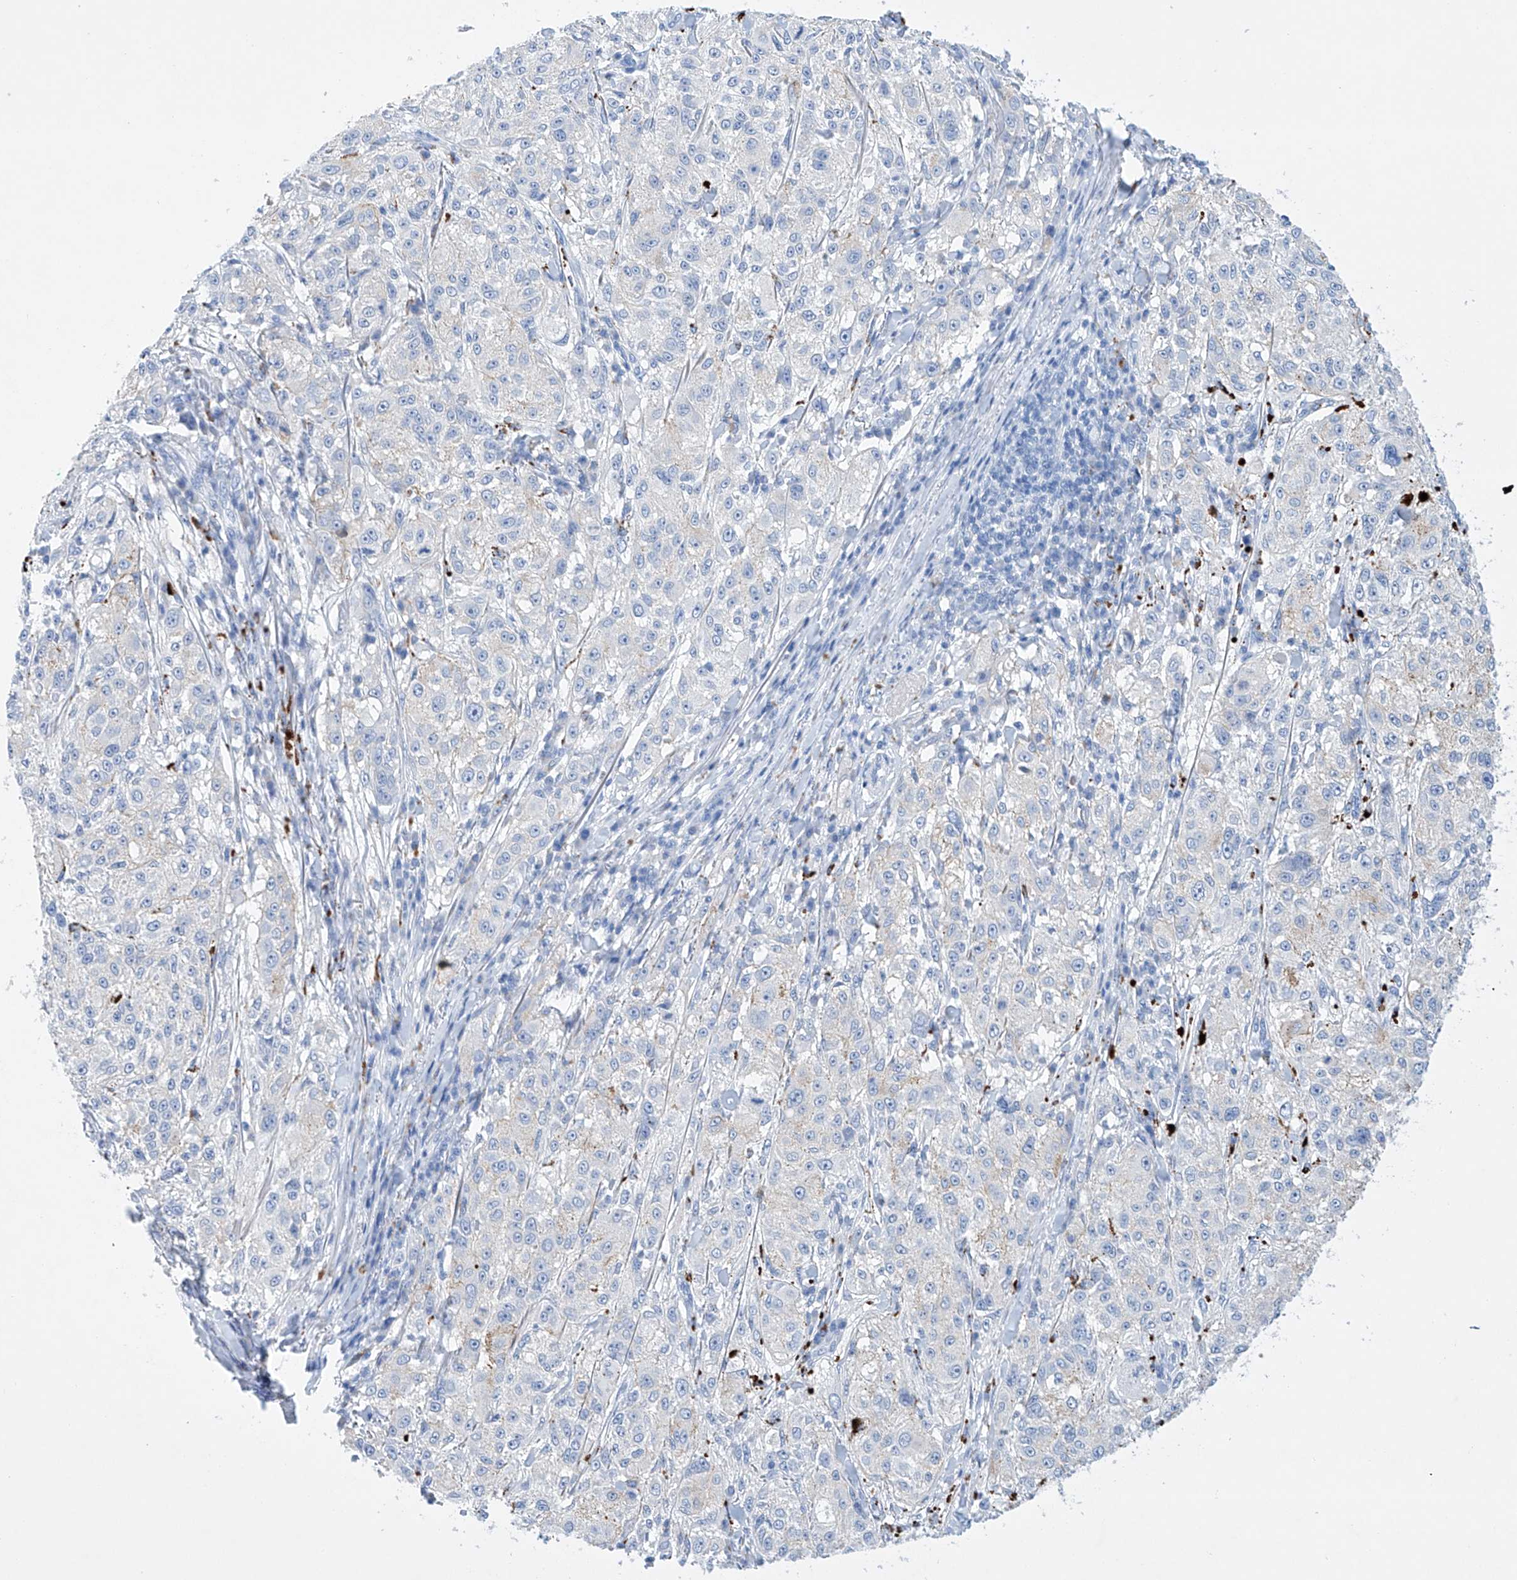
{"staining": {"intensity": "negative", "quantity": "none", "location": "none"}, "tissue": "melanoma", "cell_type": "Tumor cells", "image_type": "cancer", "snomed": [{"axis": "morphology", "description": "Necrosis, NOS"}, {"axis": "morphology", "description": "Malignant melanoma, NOS"}, {"axis": "topography", "description": "Skin"}], "caption": "Tumor cells show no significant protein staining in melanoma.", "gene": "LURAP1", "patient": {"sex": "female", "age": 87}}